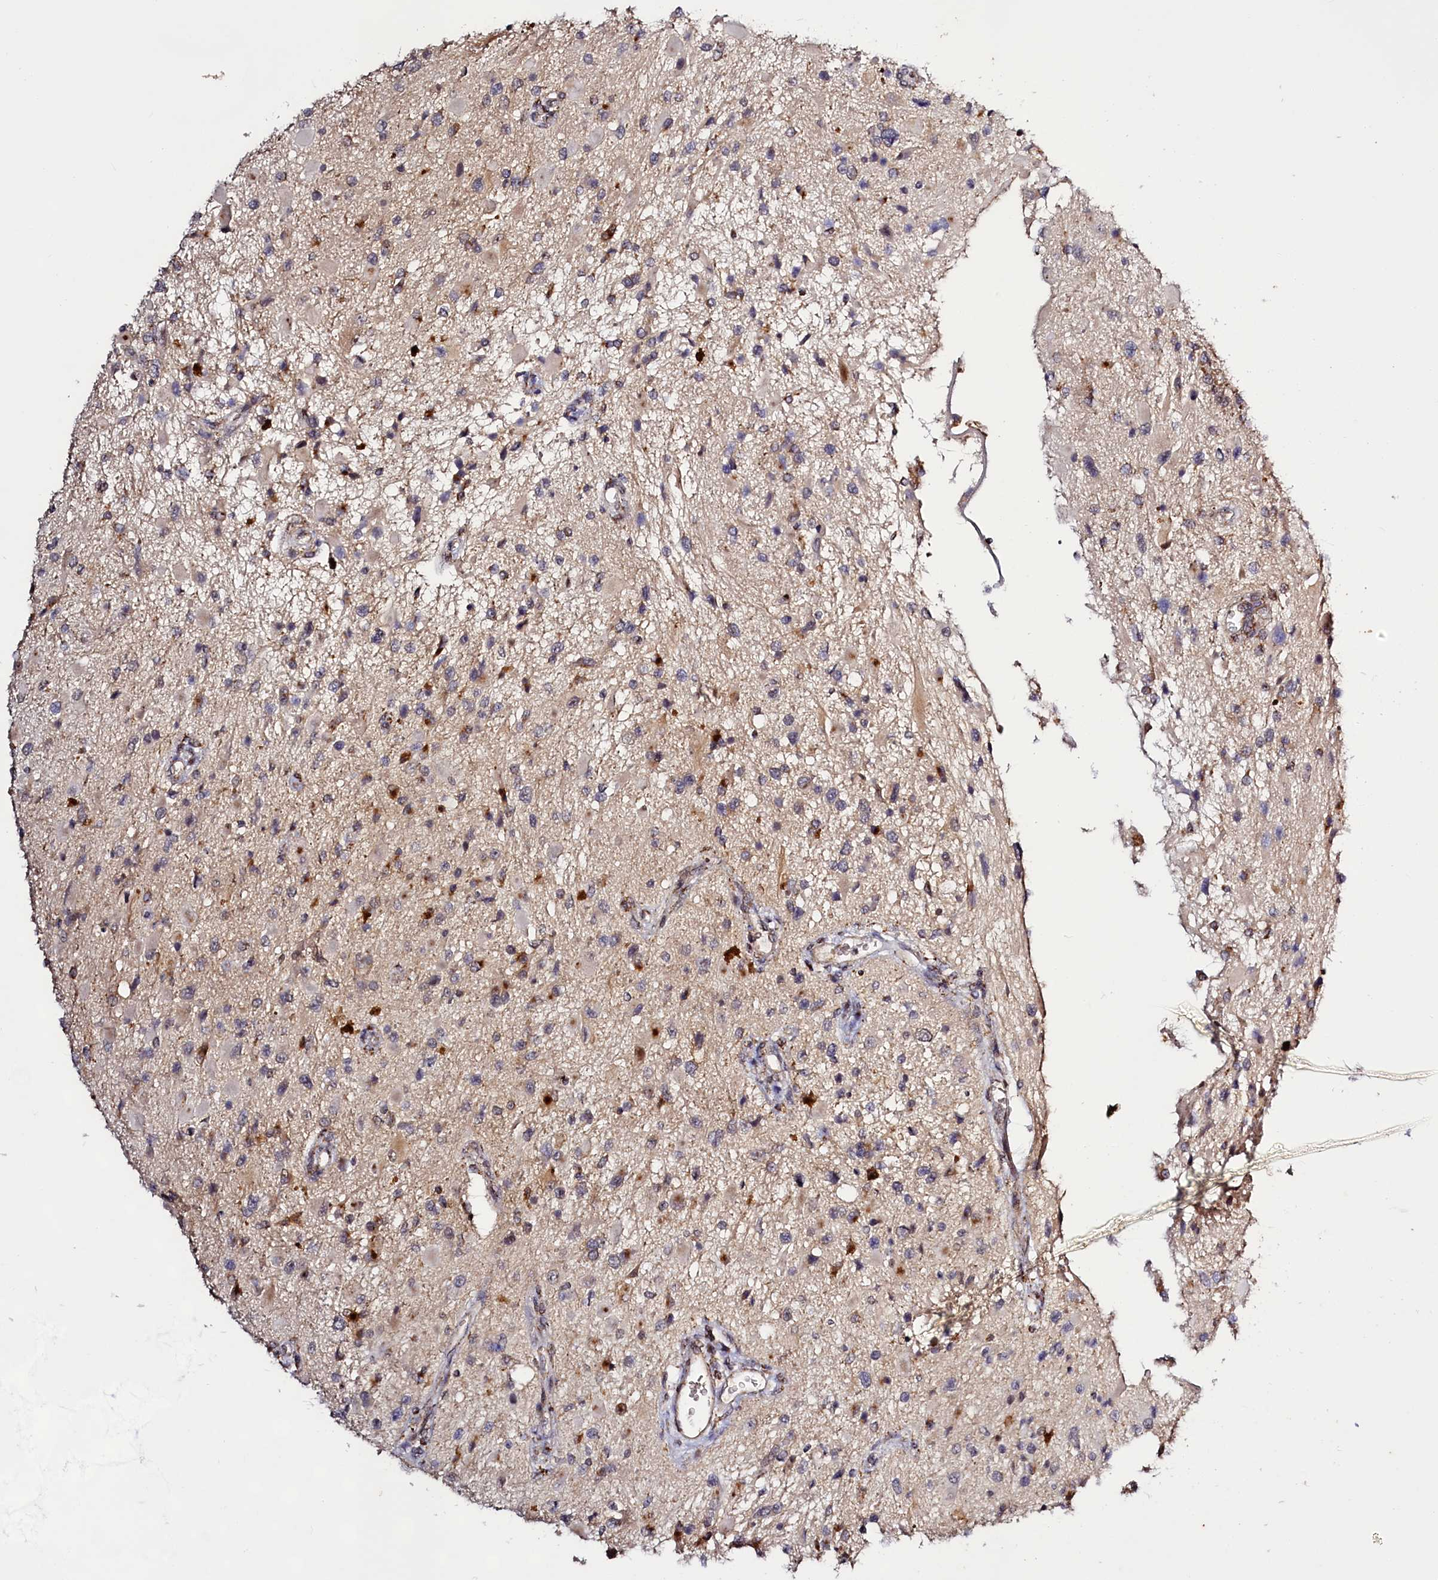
{"staining": {"intensity": "negative", "quantity": "none", "location": "none"}, "tissue": "glioma", "cell_type": "Tumor cells", "image_type": "cancer", "snomed": [{"axis": "morphology", "description": "Glioma, malignant, High grade"}, {"axis": "topography", "description": "Brain"}], "caption": "Immunohistochemistry photomicrograph of malignant high-grade glioma stained for a protein (brown), which displays no staining in tumor cells.", "gene": "DYNC2H1", "patient": {"sex": "male", "age": 53}}